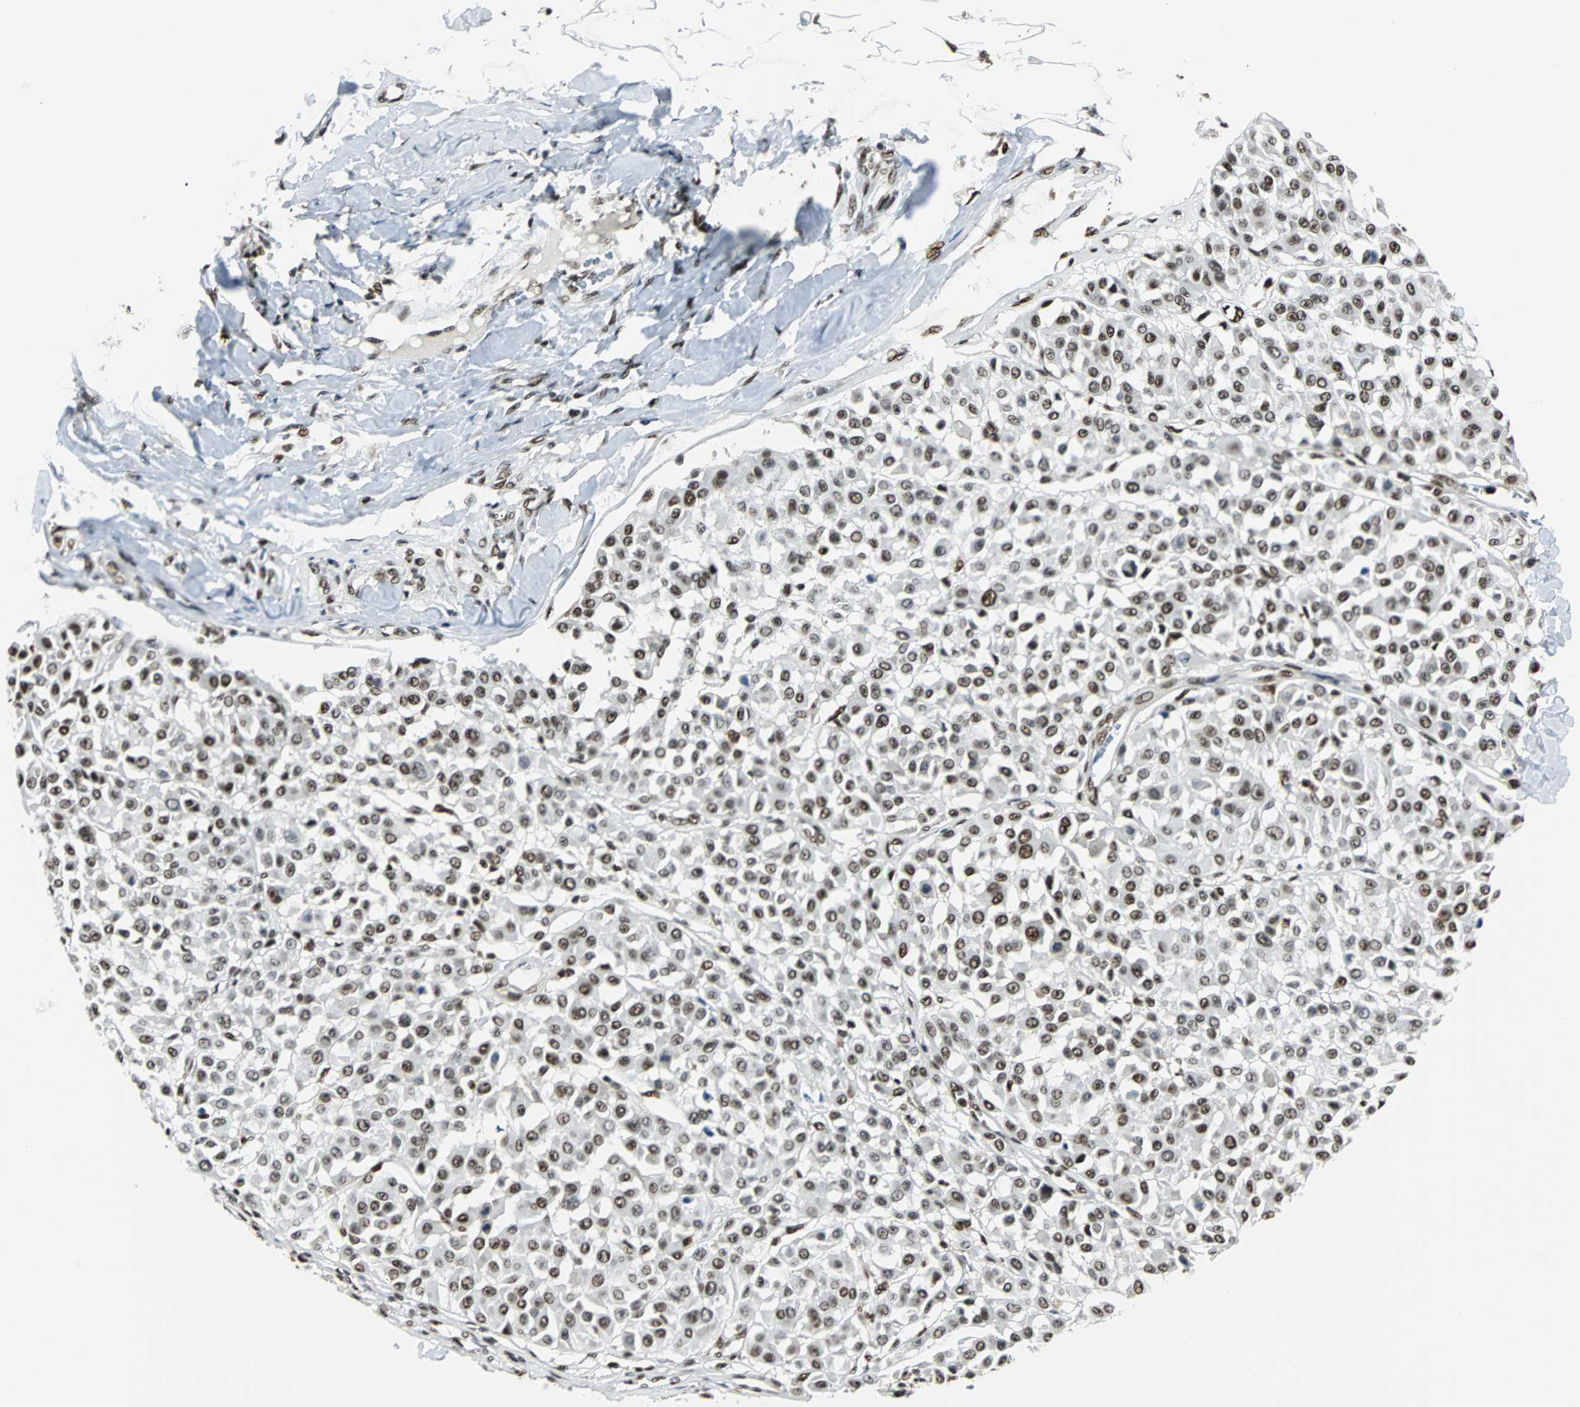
{"staining": {"intensity": "moderate", "quantity": ">75%", "location": "nuclear"}, "tissue": "melanoma", "cell_type": "Tumor cells", "image_type": "cancer", "snomed": [{"axis": "morphology", "description": "Malignant melanoma, Metastatic site"}, {"axis": "topography", "description": "Soft tissue"}], "caption": "The immunohistochemical stain labels moderate nuclear expression in tumor cells of malignant melanoma (metastatic site) tissue.", "gene": "XRCC4", "patient": {"sex": "male", "age": 41}}